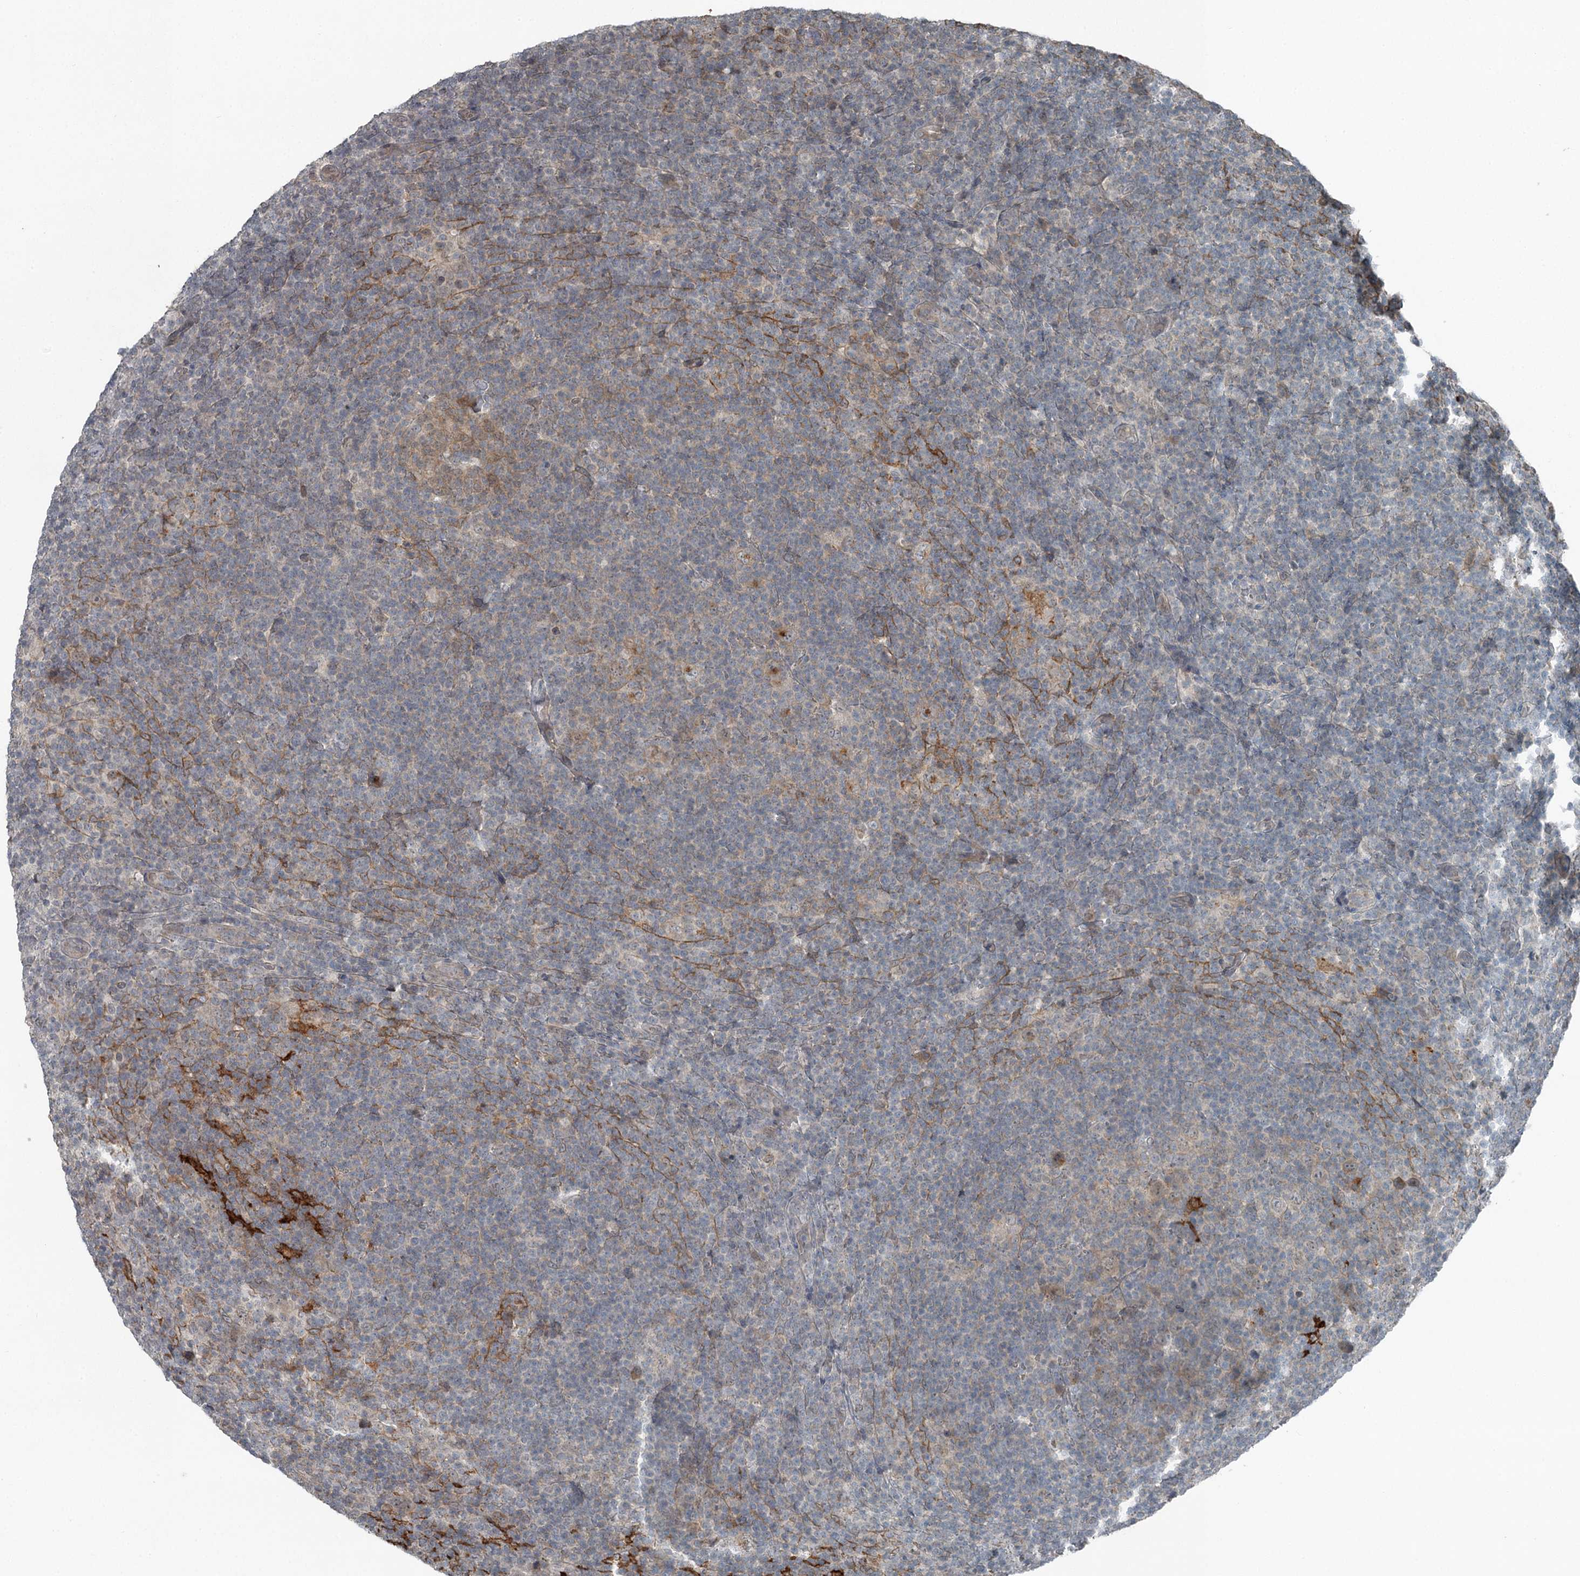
{"staining": {"intensity": "negative", "quantity": "none", "location": "none"}, "tissue": "lymphoma", "cell_type": "Tumor cells", "image_type": "cancer", "snomed": [{"axis": "morphology", "description": "Hodgkin's disease, NOS"}, {"axis": "topography", "description": "Lymph node"}], "caption": "The IHC image has no significant positivity in tumor cells of lymphoma tissue. (Stains: DAB IHC with hematoxylin counter stain, Microscopy: brightfield microscopy at high magnification).", "gene": "SLC39A8", "patient": {"sex": "female", "age": 57}}